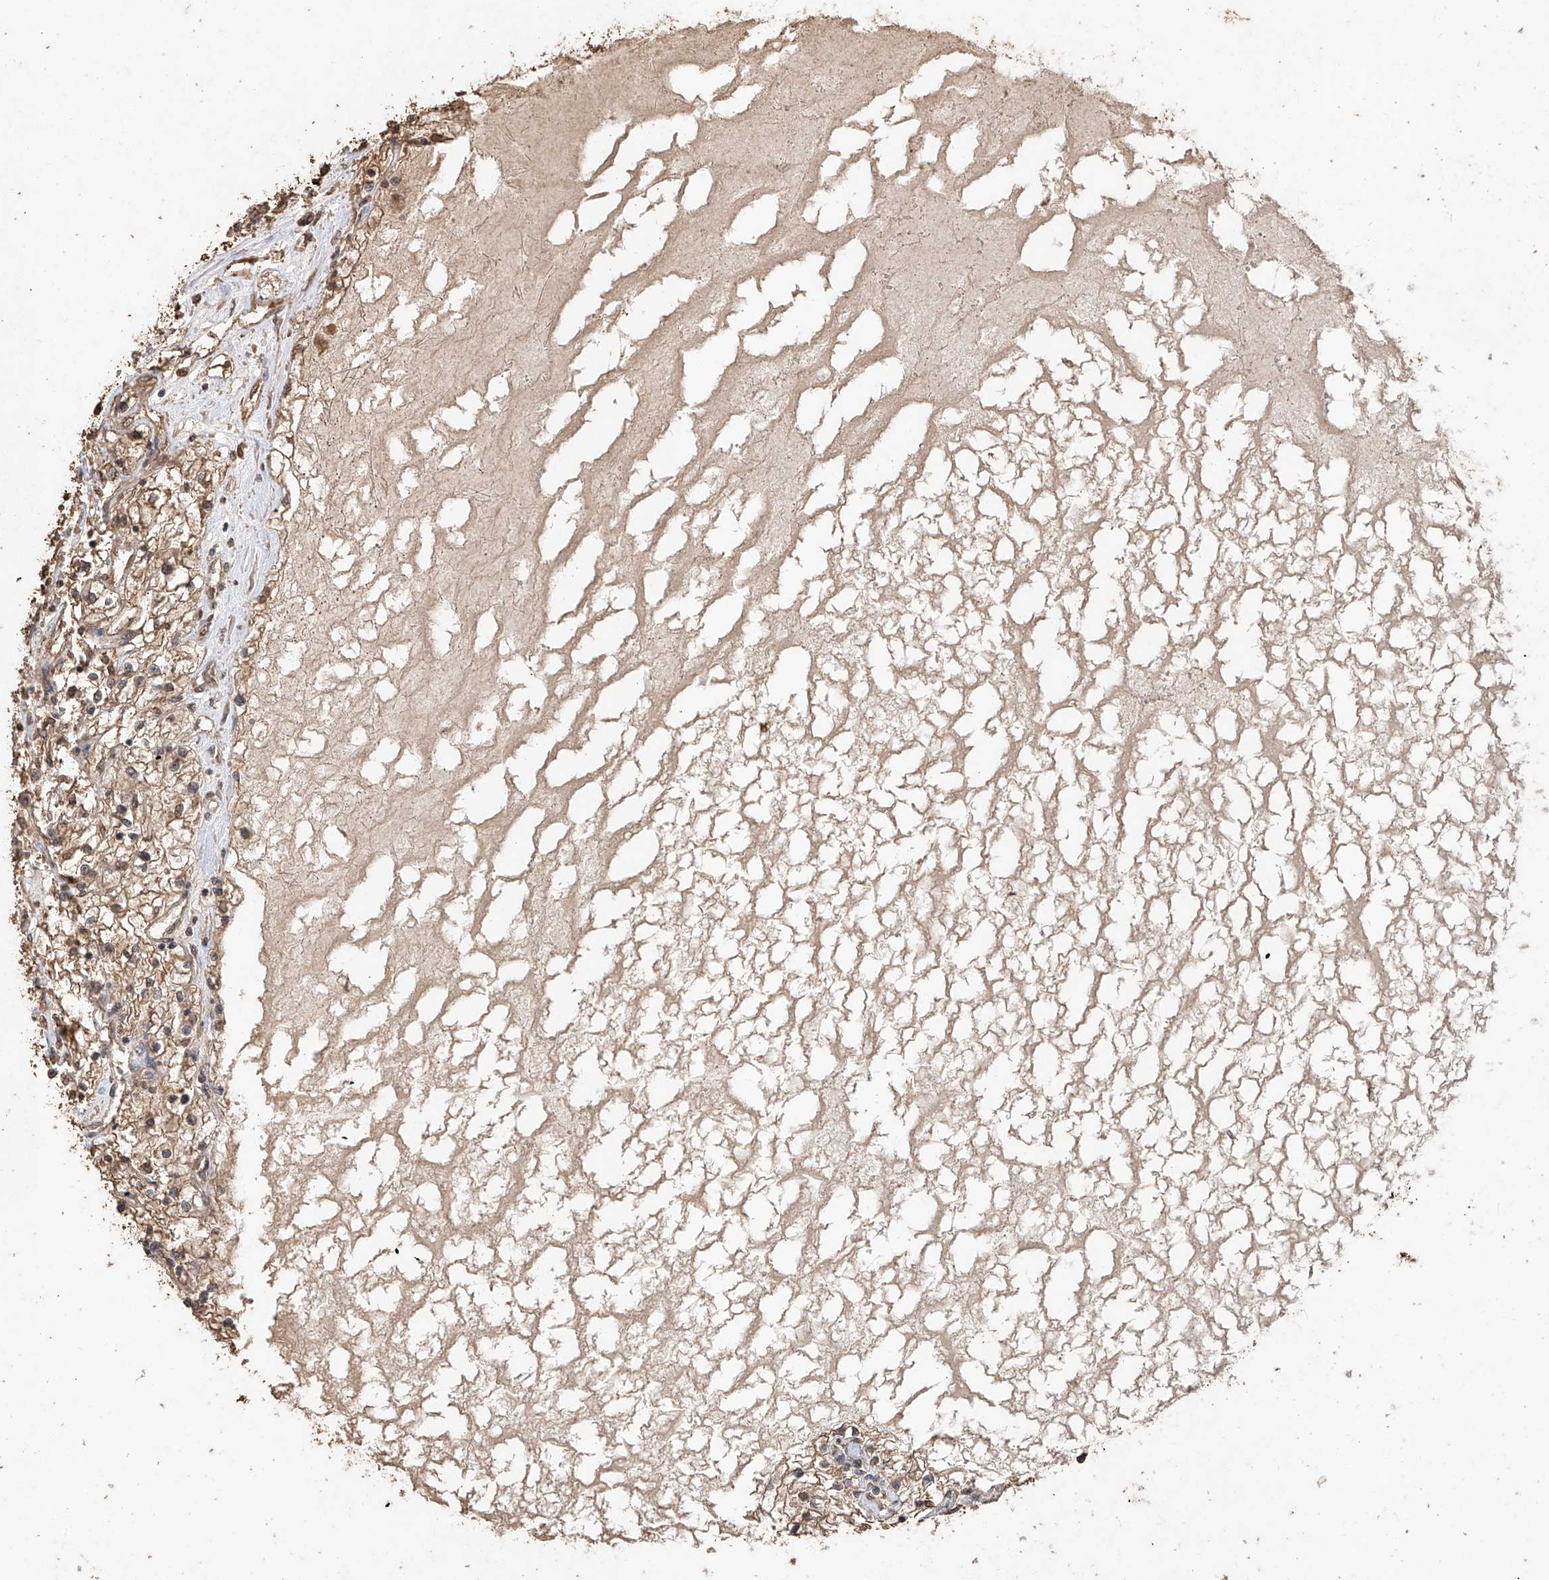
{"staining": {"intensity": "moderate", "quantity": ">75%", "location": "cytoplasmic/membranous"}, "tissue": "renal cancer", "cell_type": "Tumor cells", "image_type": "cancer", "snomed": [{"axis": "morphology", "description": "Normal tissue, NOS"}, {"axis": "morphology", "description": "Adenocarcinoma, NOS"}, {"axis": "topography", "description": "Kidney"}], "caption": "Moderate cytoplasmic/membranous positivity for a protein is seen in about >75% of tumor cells of renal cancer using IHC.", "gene": "ELOVL1", "patient": {"sex": "male", "age": 68}}